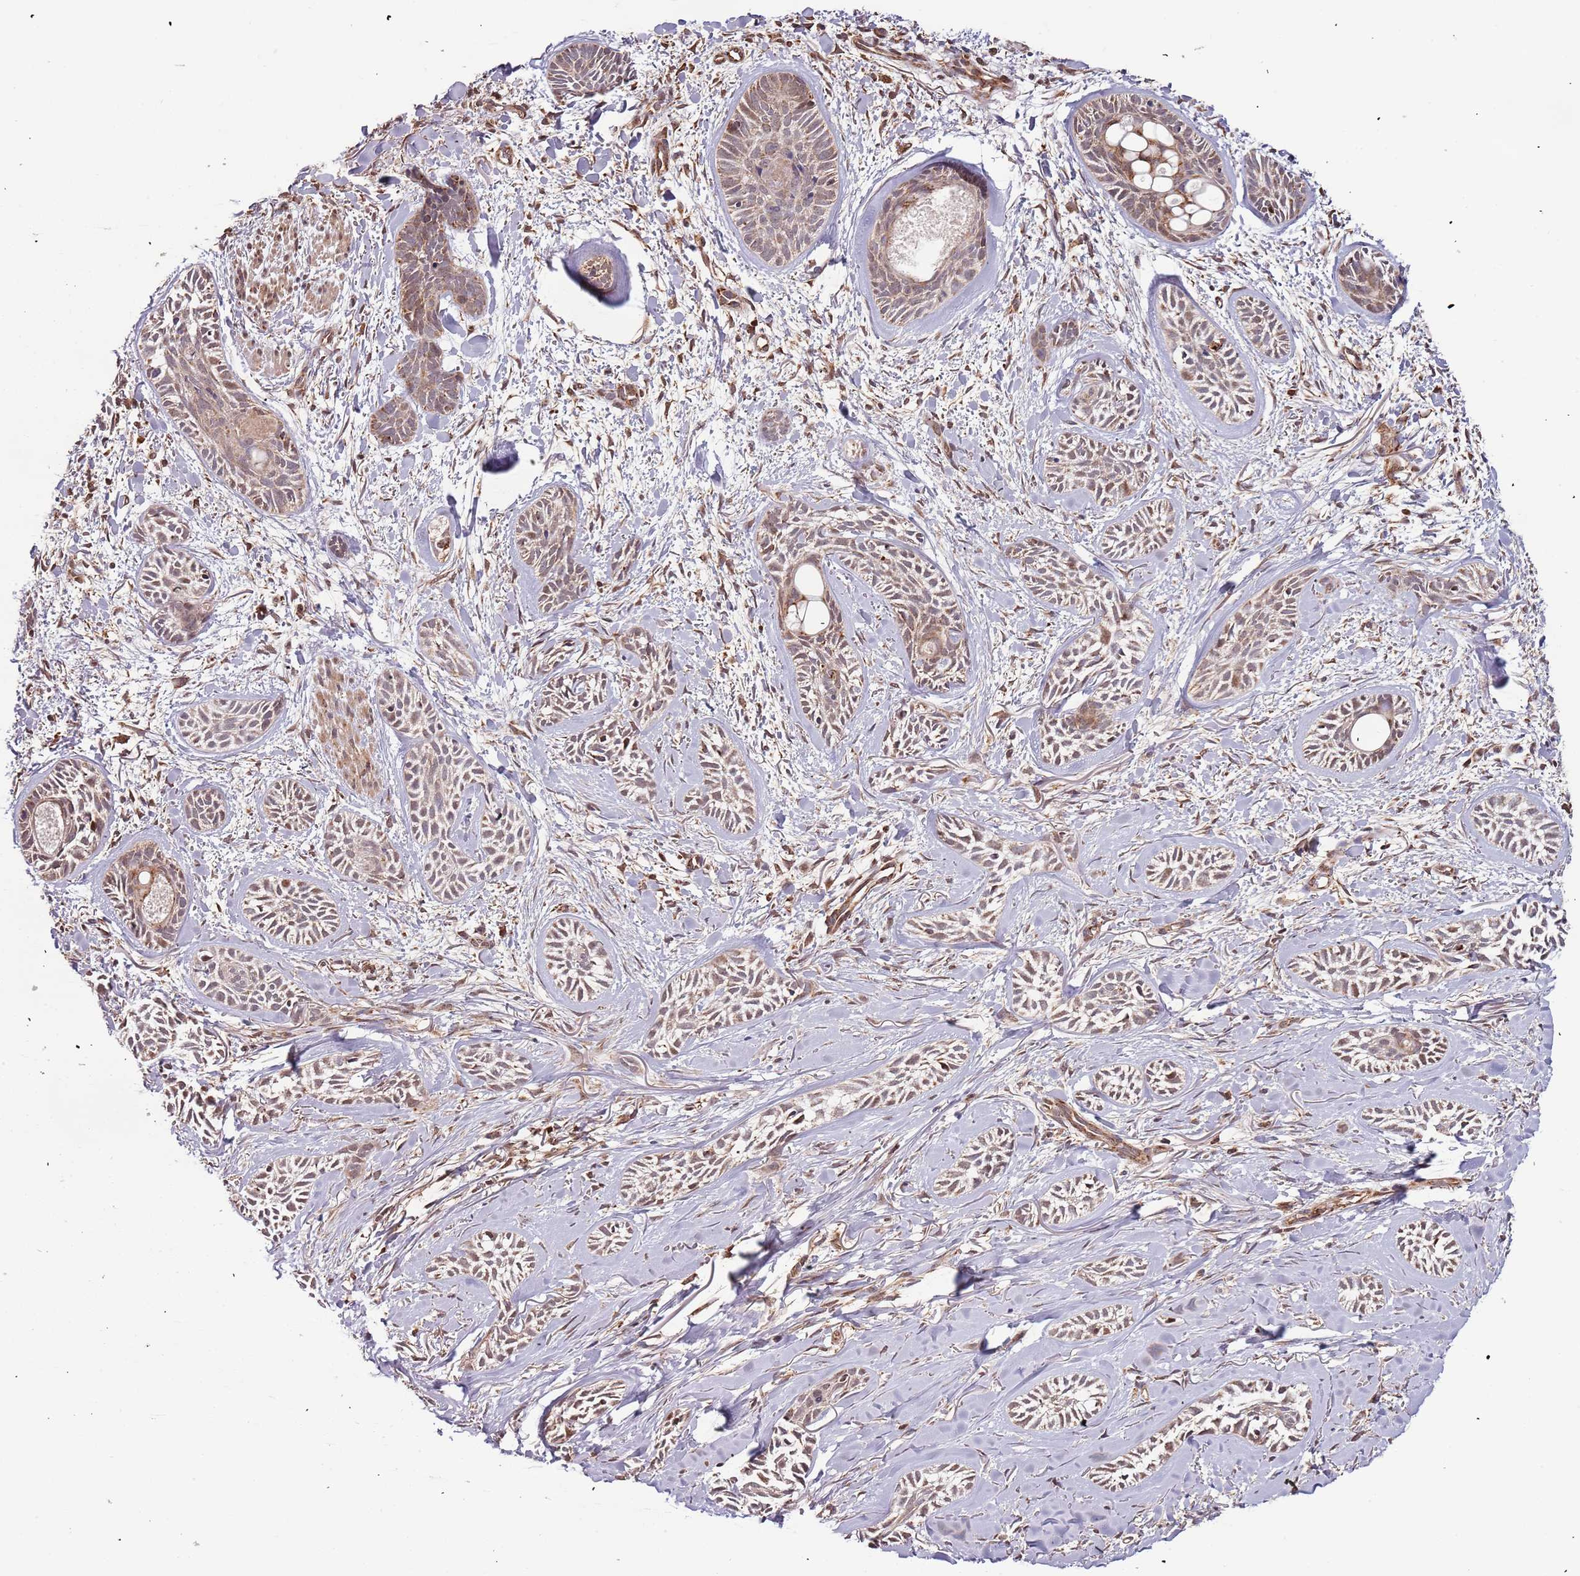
{"staining": {"intensity": "moderate", "quantity": "25%-75%", "location": "cytoplasmic/membranous,nuclear"}, "tissue": "skin cancer", "cell_type": "Tumor cells", "image_type": "cancer", "snomed": [{"axis": "morphology", "description": "Basal cell carcinoma"}, {"axis": "topography", "description": "Skin"}], "caption": "Immunohistochemical staining of skin basal cell carcinoma reveals medium levels of moderate cytoplasmic/membranous and nuclear staining in approximately 25%-75% of tumor cells.", "gene": "IL17RD", "patient": {"sex": "female", "age": 59}}